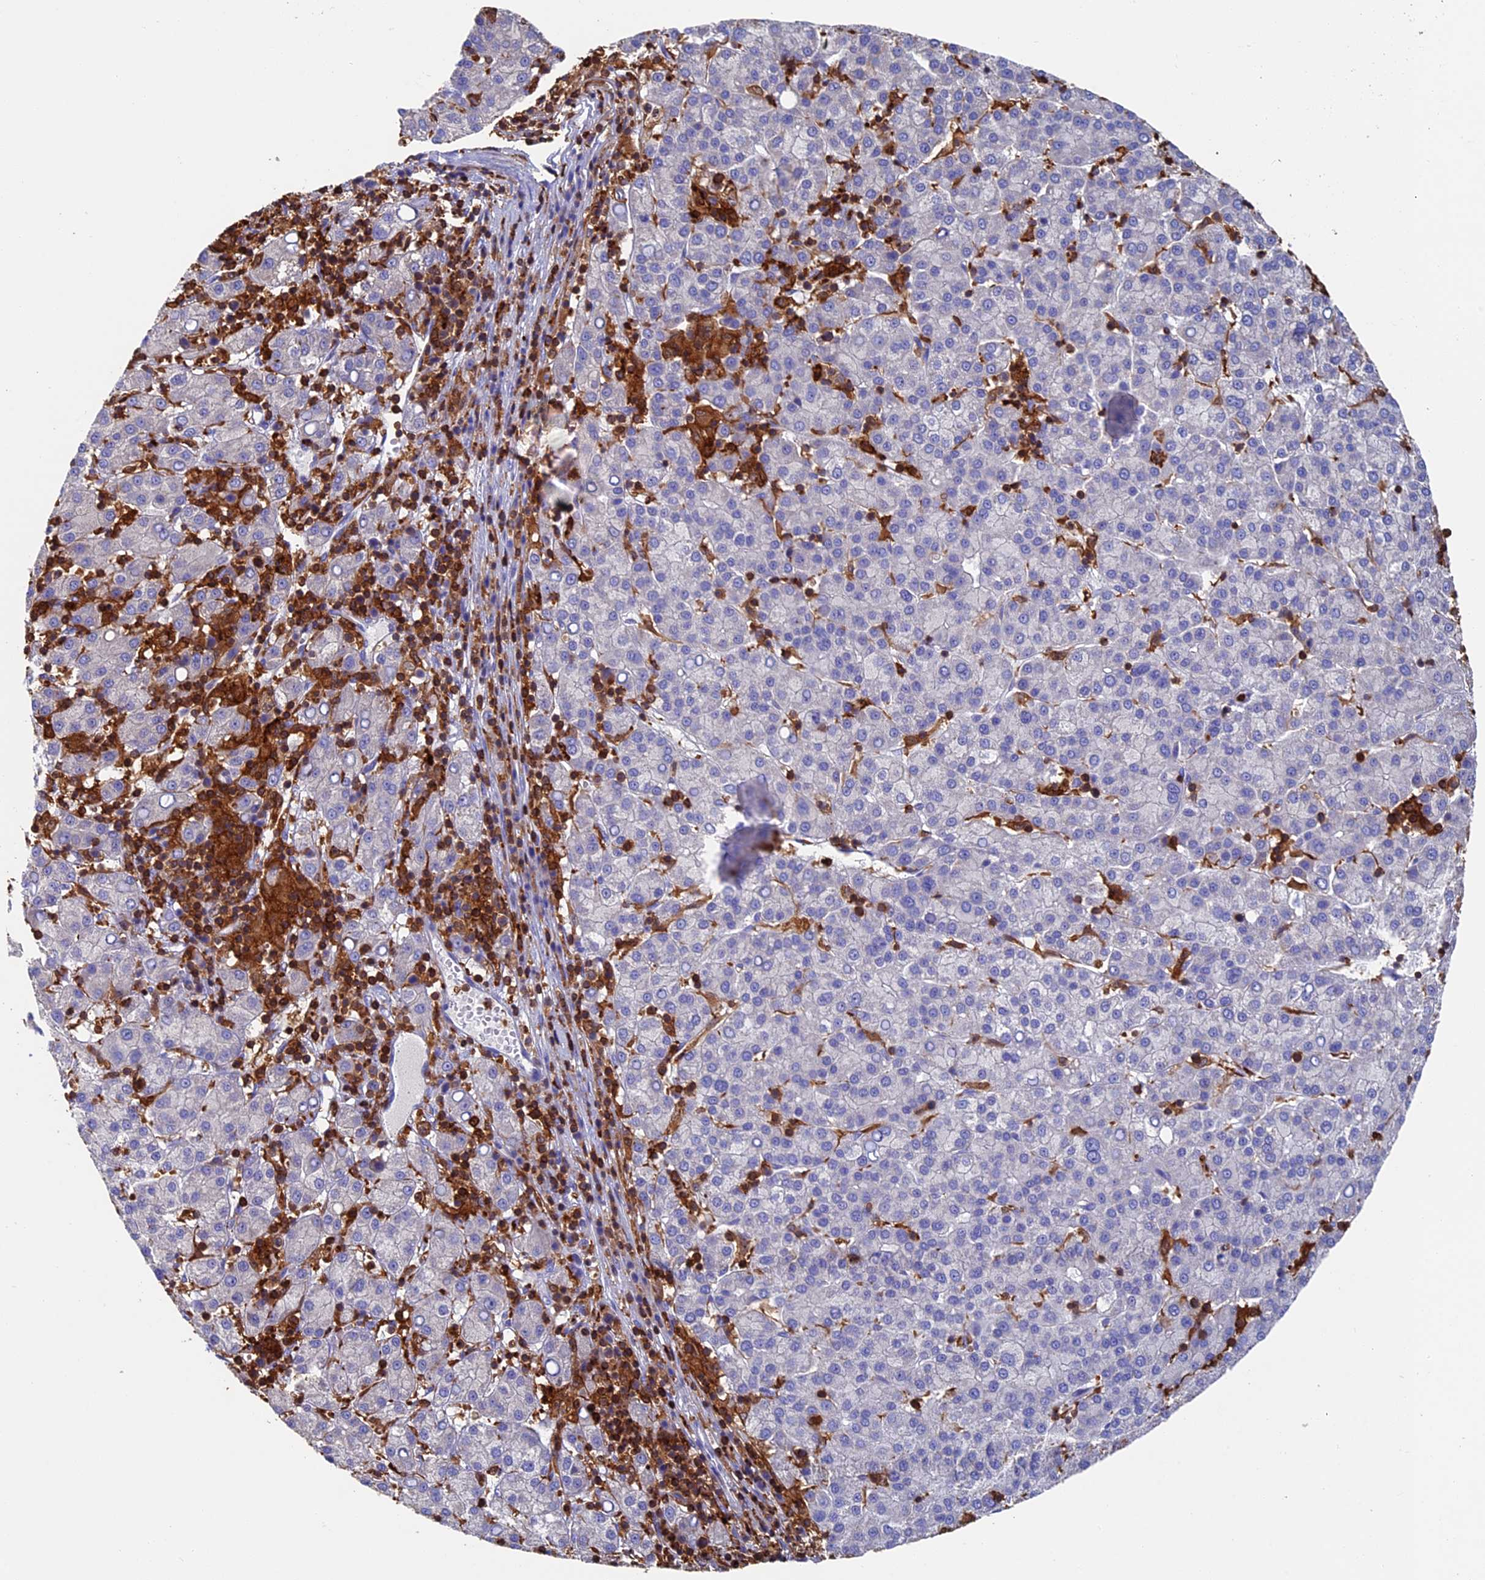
{"staining": {"intensity": "negative", "quantity": "none", "location": "none"}, "tissue": "liver cancer", "cell_type": "Tumor cells", "image_type": "cancer", "snomed": [{"axis": "morphology", "description": "Carcinoma, Hepatocellular, NOS"}, {"axis": "topography", "description": "Liver"}], "caption": "A photomicrograph of human liver hepatocellular carcinoma is negative for staining in tumor cells. The staining is performed using DAB brown chromogen with nuclei counter-stained in using hematoxylin.", "gene": "ADAT1", "patient": {"sex": "female", "age": 58}}